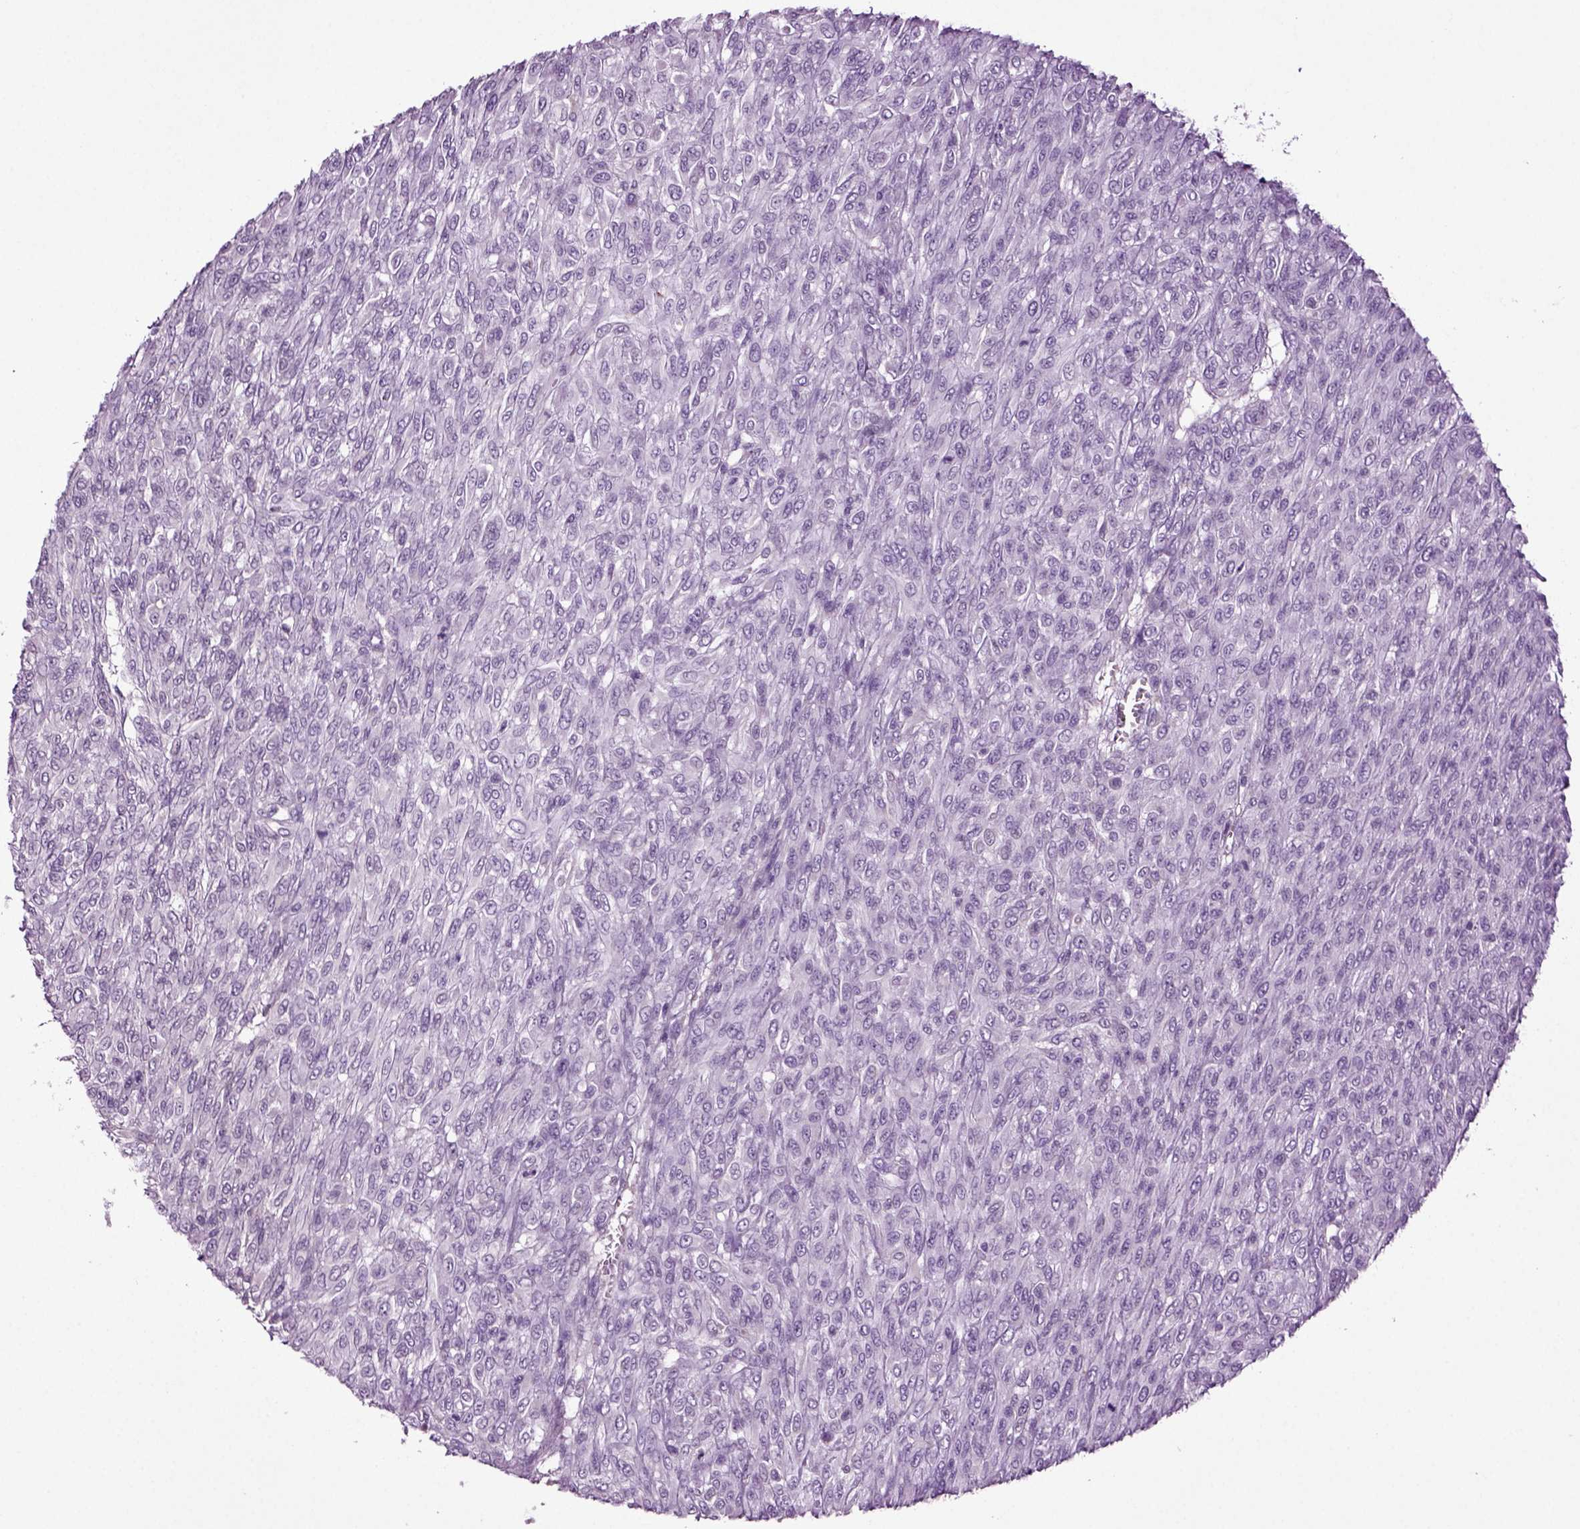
{"staining": {"intensity": "negative", "quantity": "none", "location": "none"}, "tissue": "renal cancer", "cell_type": "Tumor cells", "image_type": "cancer", "snomed": [{"axis": "morphology", "description": "Adenocarcinoma, NOS"}, {"axis": "topography", "description": "Kidney"}], "caption": "Renal cancer (adenocarcinoma) stained for a protein using IHC demonstrates no positivity tumor cells.", "gene": "FGF11", "patient": {"sex": "male", "age": 58}}